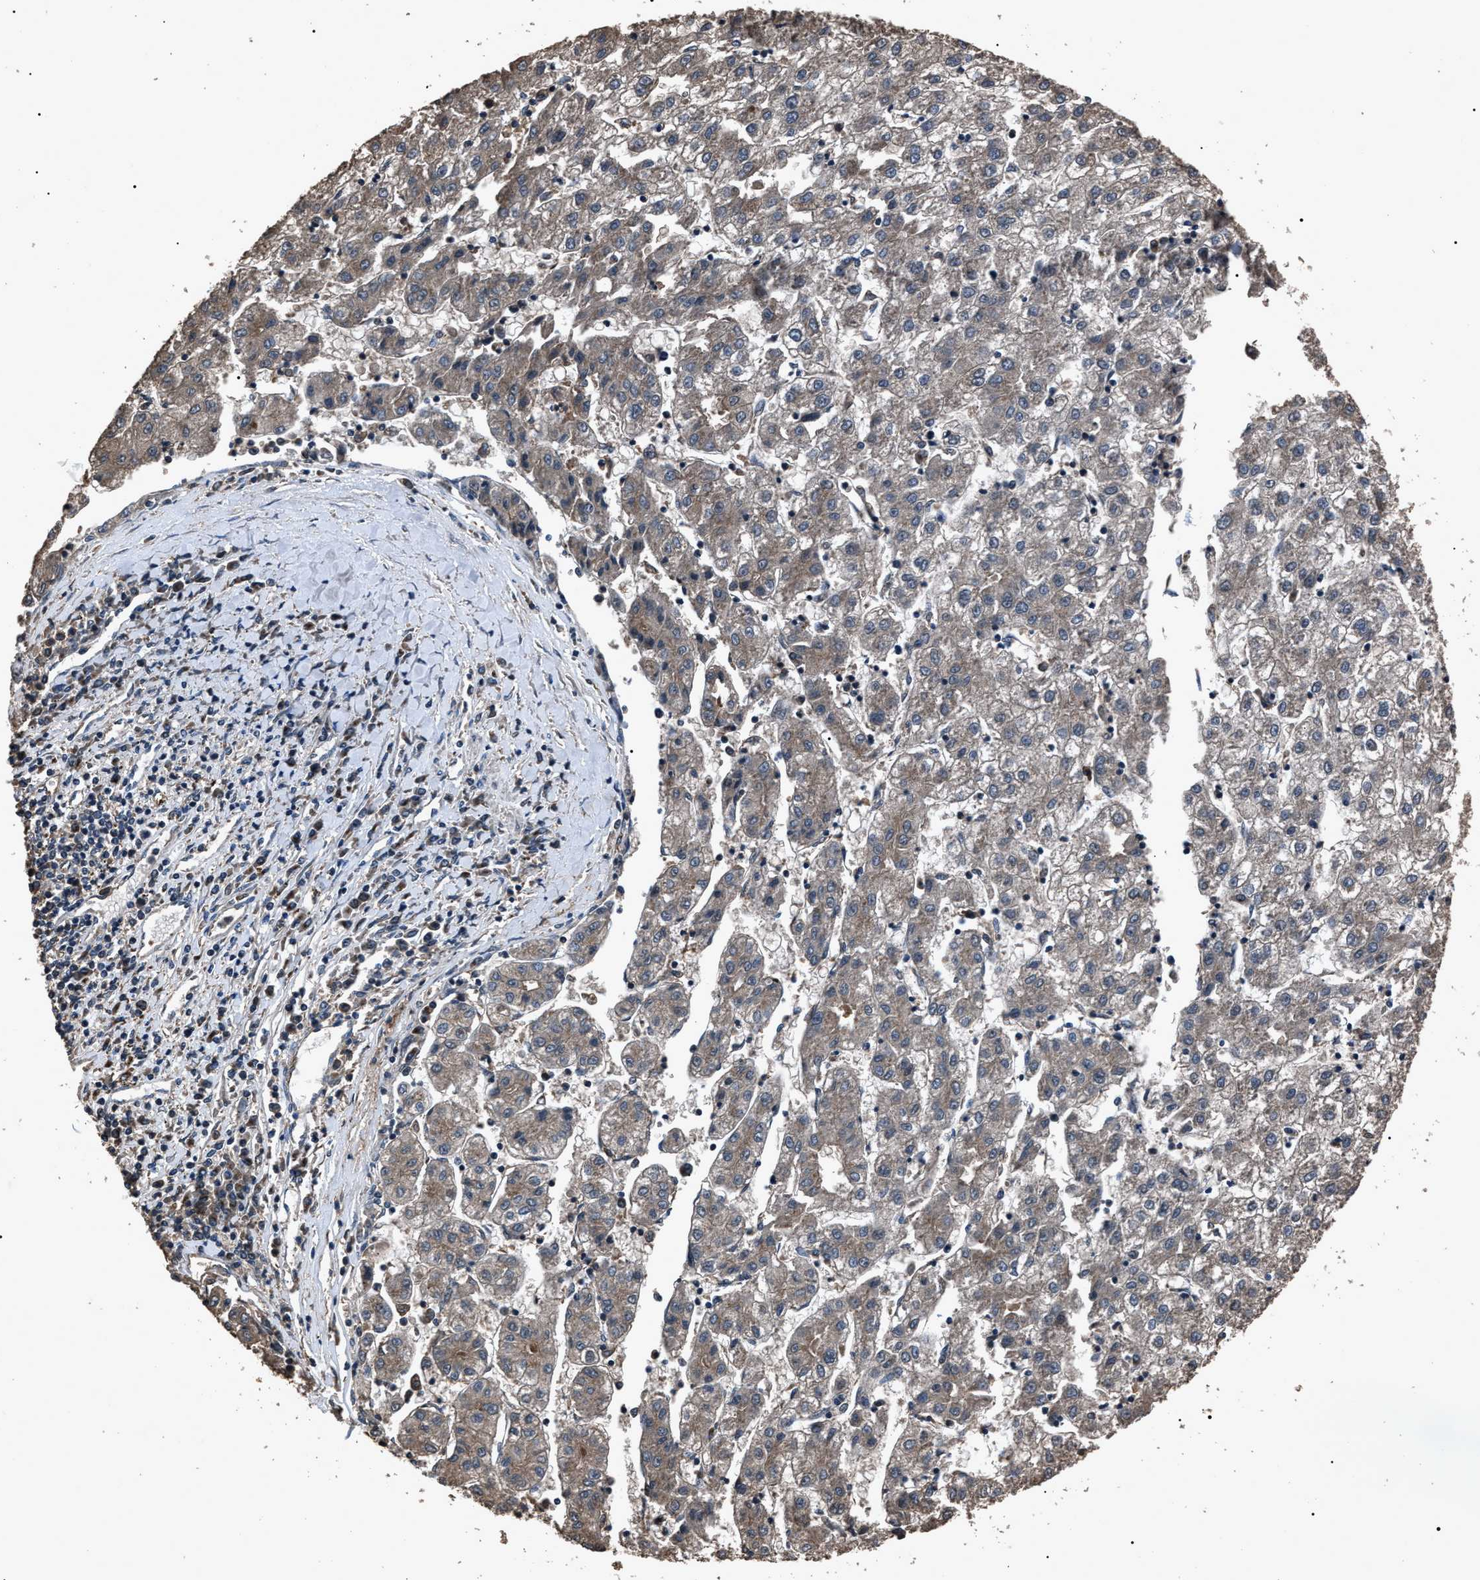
{"staining": {"intensity": "weak", "quantity": ">75%", "location": "cytoplasmic/membranous"}, "tissue": "liver cancer", "cell_type": "Tumor cells", "image_type": "cancer", "snomed": [{"axis": "morphology", "description": "Carcinoma, Hepatocellular, NOS"}, {"axis": "topography", "description": "Liver"}], "caption": "A brown stain highlights weak cytoplasmic/membranous staining of a protein in human liver cancer (hepatocellular carcinoma) tumor cells. Nuclei are stained in blue.", "gene": "RNF216", "patient": {"sex": "male", "age": 72}}